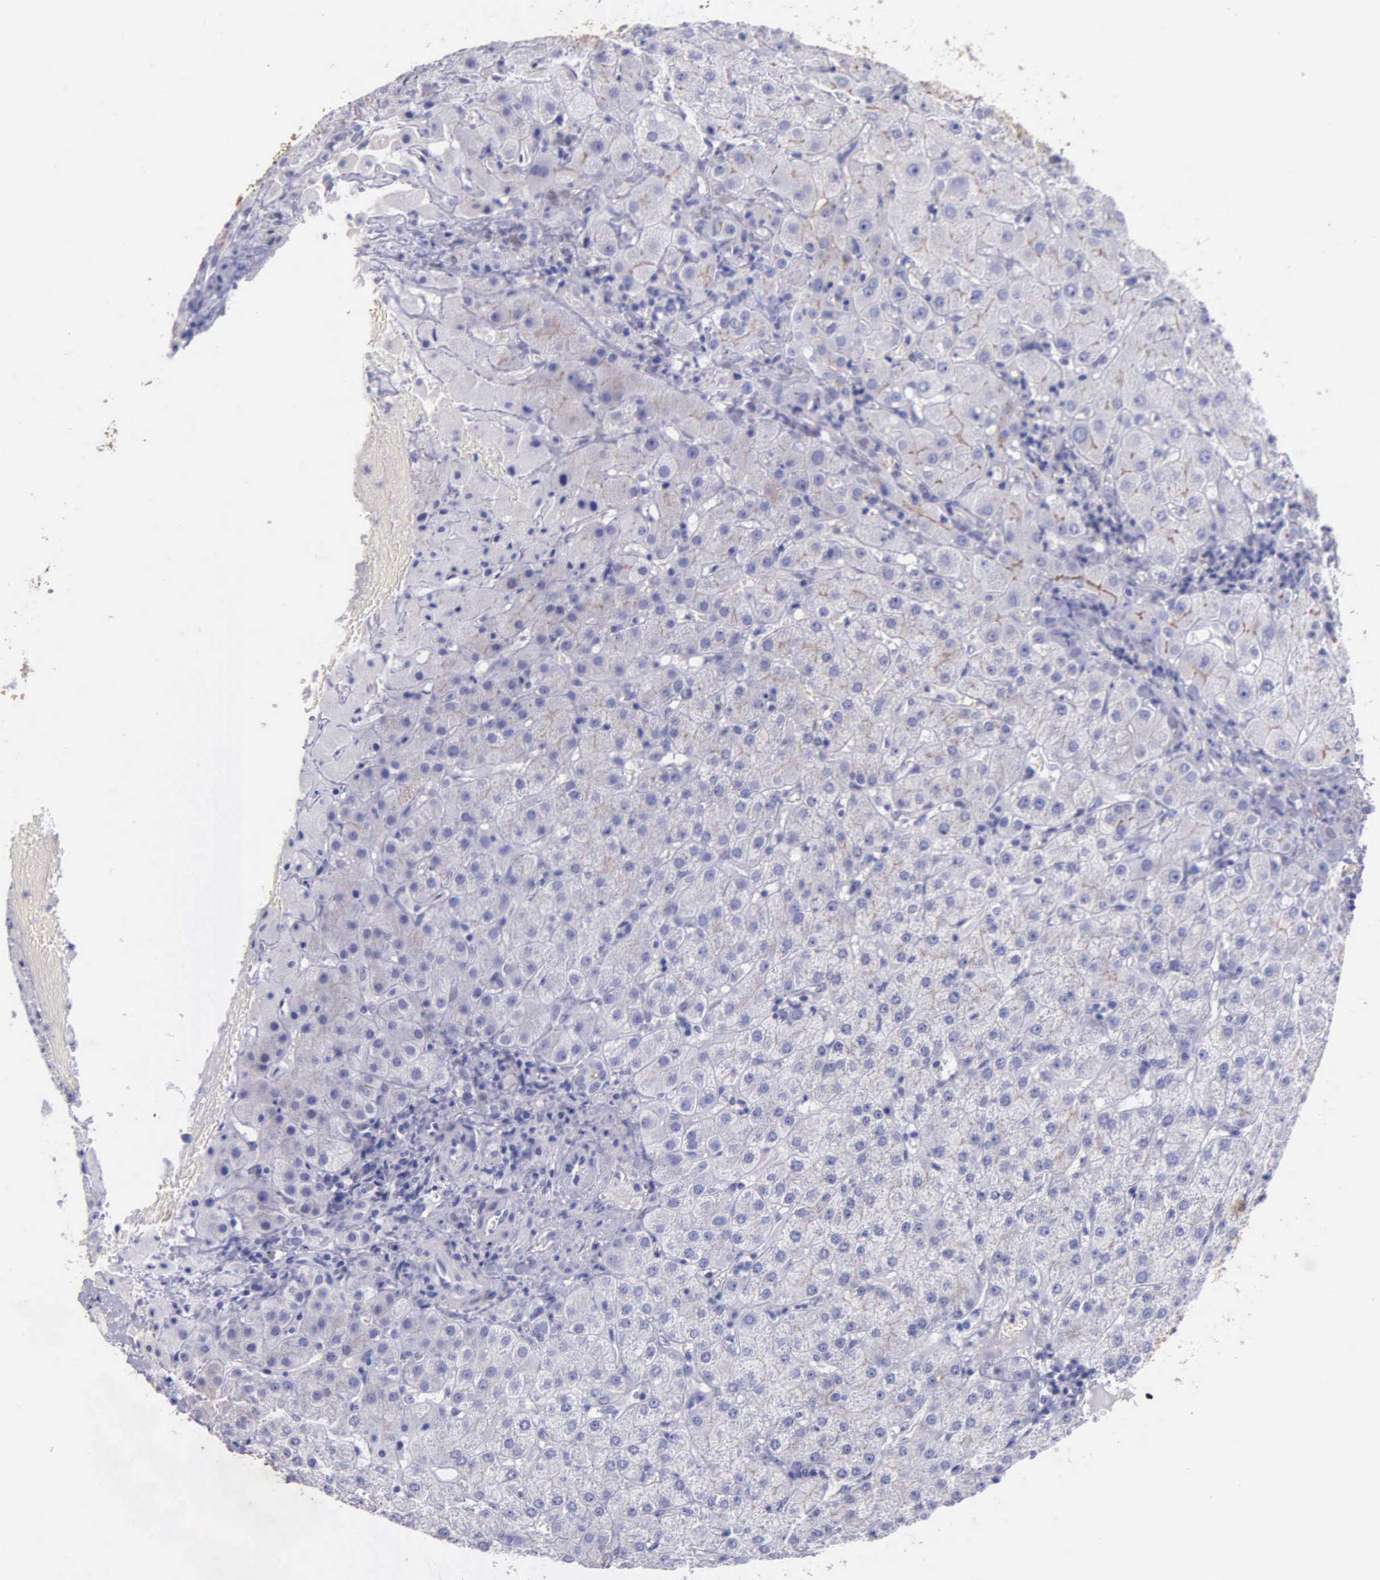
{"staining": {"intensity": "negative", "quantity": "none", "location": "none"}, "tissue": "liver", "cell_type": "Cholangiocytes", "image_type": "normal", "snomed": [{"axis": "morphology", "description": "Normal tissue, NOS"}, {"axis": "topography", "description": "Liver"}], "caption": "DAB (3,3'-diaminobenzidine) immunohistochemical staining of normal human liver exhibits no significant staining in cholangiocytes.", "gene": "GSTT2B", "patient": {"sex": "female", "age": 79}}